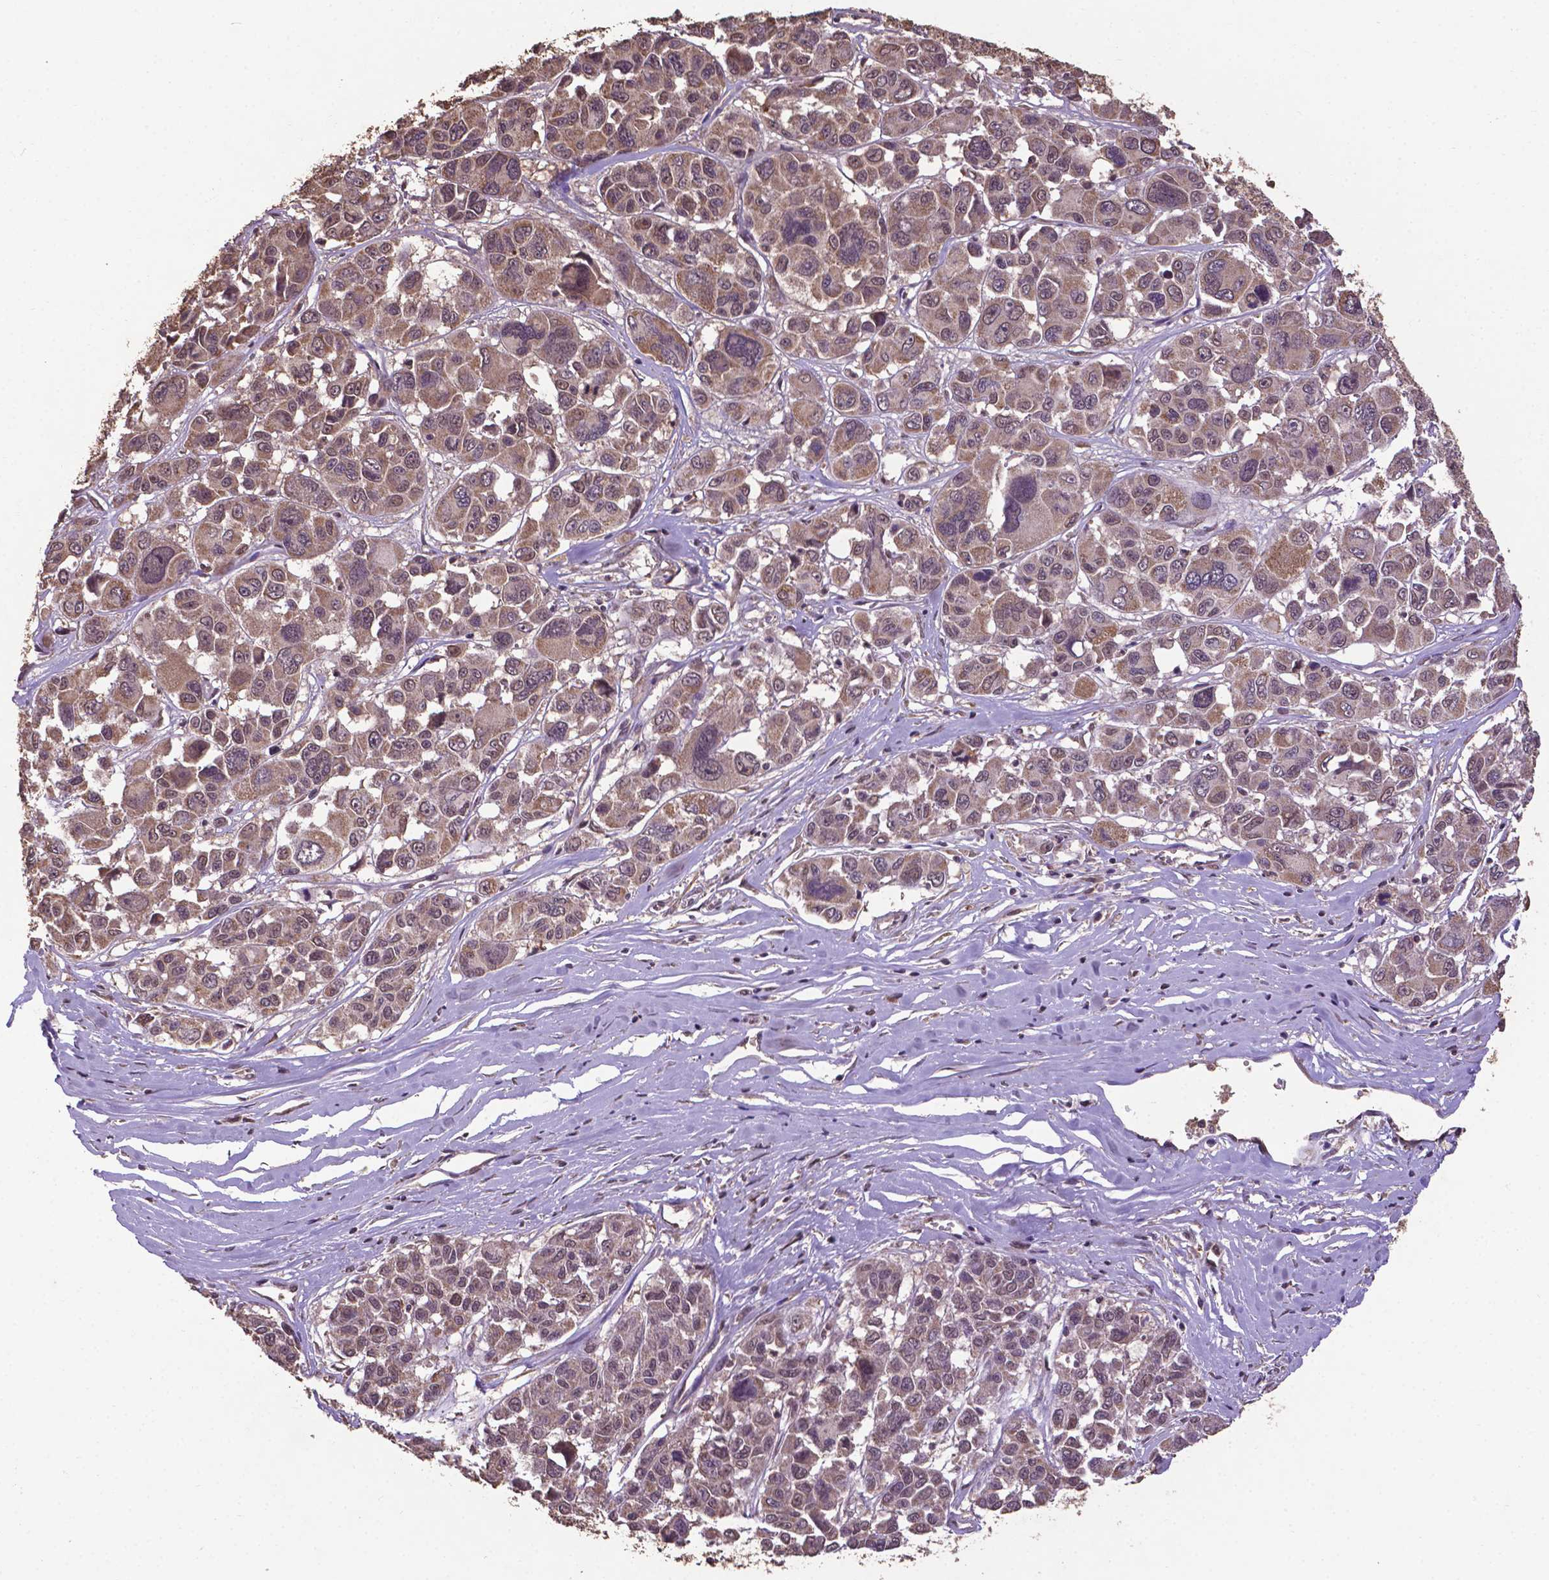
{"staining": {"intensity": "weak", "quantity": ">75%", "location": "cytoplasmic/membranous,nuclear"}, "tissue": "melanoma", "cell_type": "Tumor cells", "image_type": "cancer", "snomed": [{"axis": "morphology", "description": "Malignant melanoma, NOS"}, {"axis": "topography", "description": "Skin"}], "caption": "Immunohistochemical staining of human melanoma displays low levels of weak cytoplasmic/membranous and nuclear staining in about >75% of tumor cells.", "gene": "DCAF1", "patient": {"sex": "female", "age": 66}}